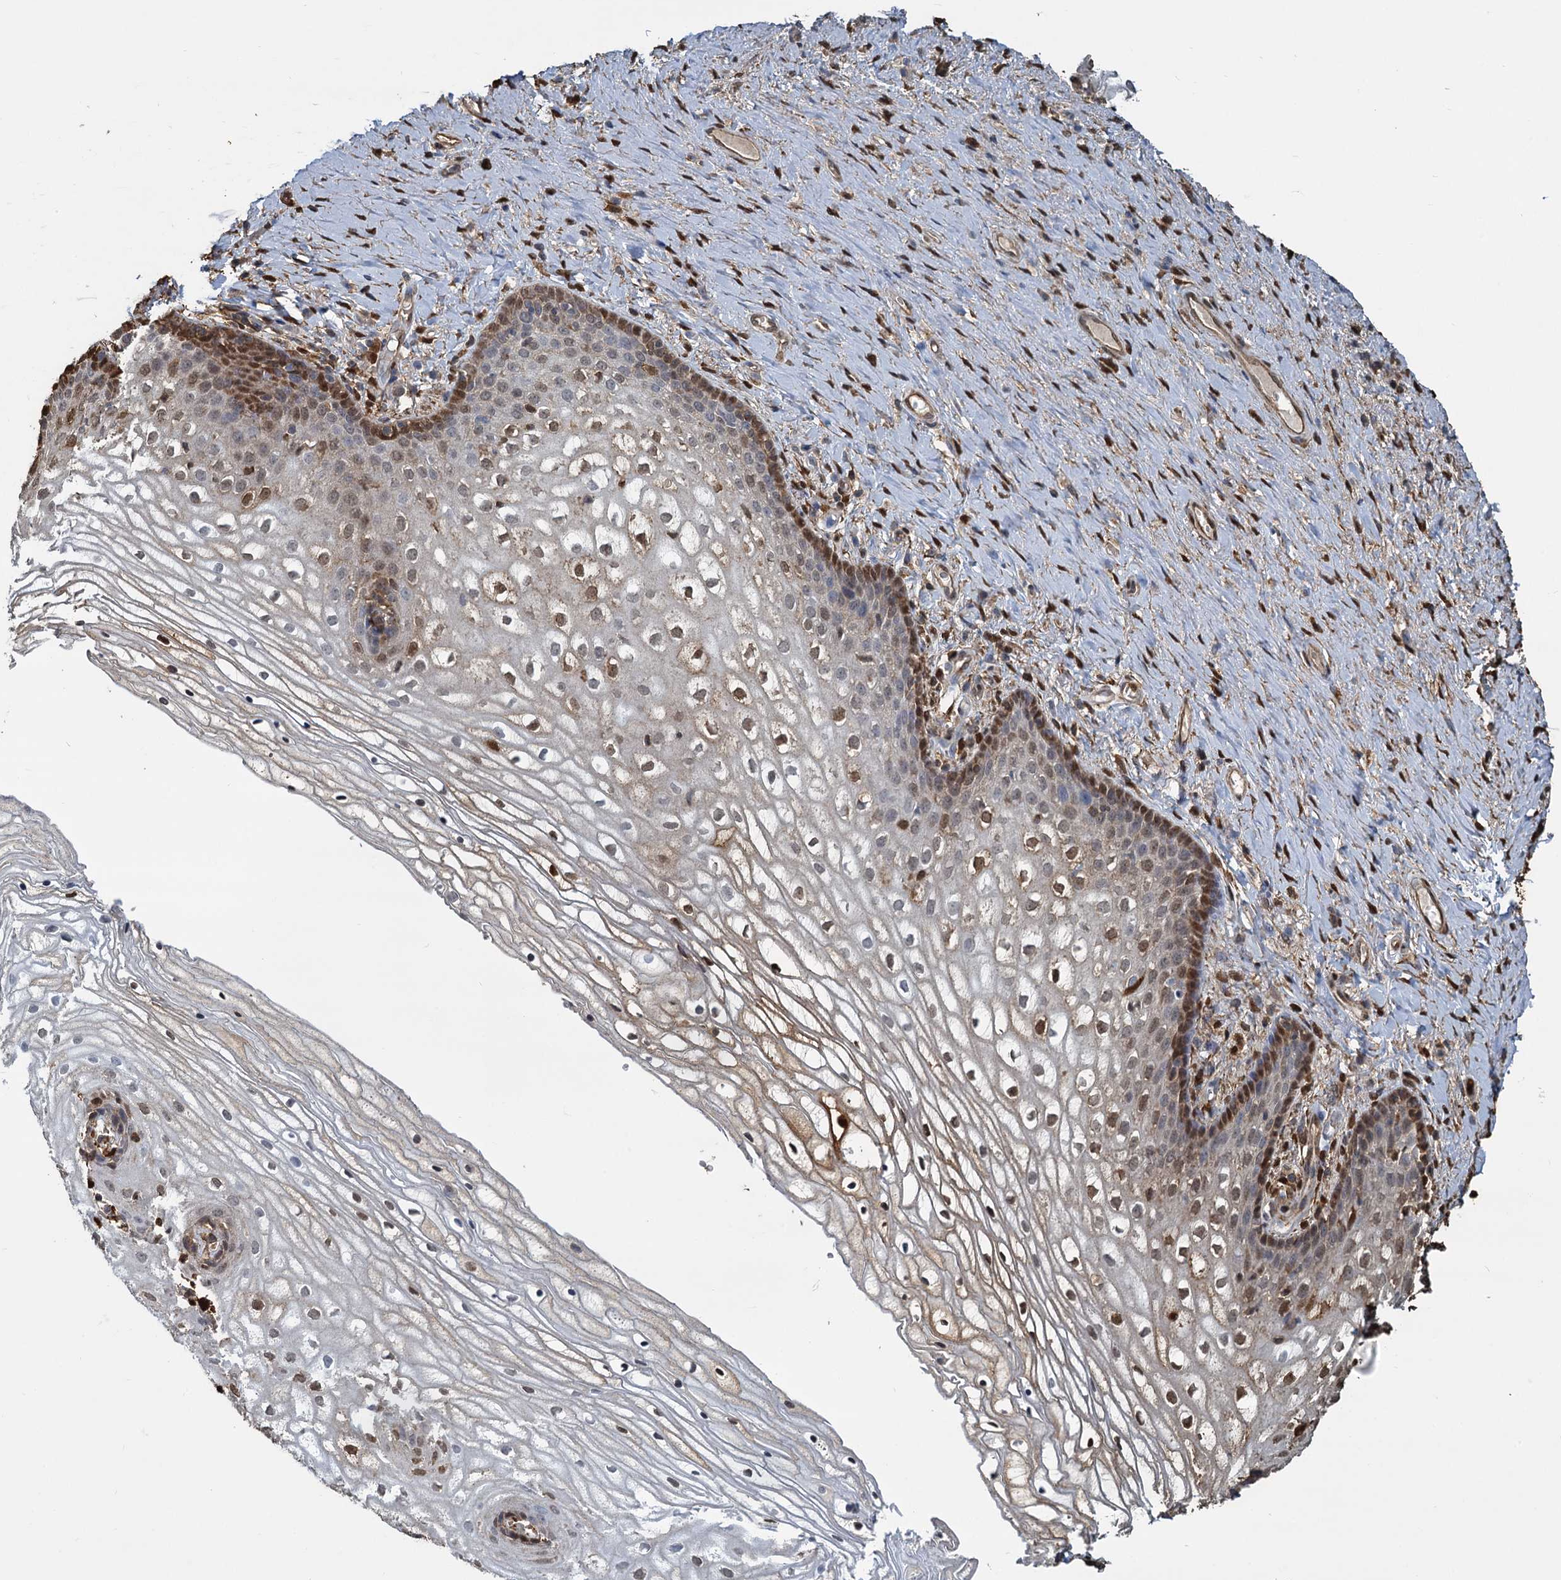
{"staining": {"intensity": "moderate", "quantity": "25%-75%", "location": "nuclear"}, "tissue": "vagina", "cell_type": "Squamous epithelial cells", "image_type": "normal", "snomed": [{"axis": "morphology", "description": "Normal tissue, NOS"}, {"axis": "topography", "description": "Vagina"}], "caption": "This photomicrograph shows immunohistochemistry (IHC) staining of benign human vagina, with medium moderate nuclear staining in about 25%-75% of squamous epithelial cells.", "gene": "S100A6", "patient": {"sex": "female", "age": 60}}